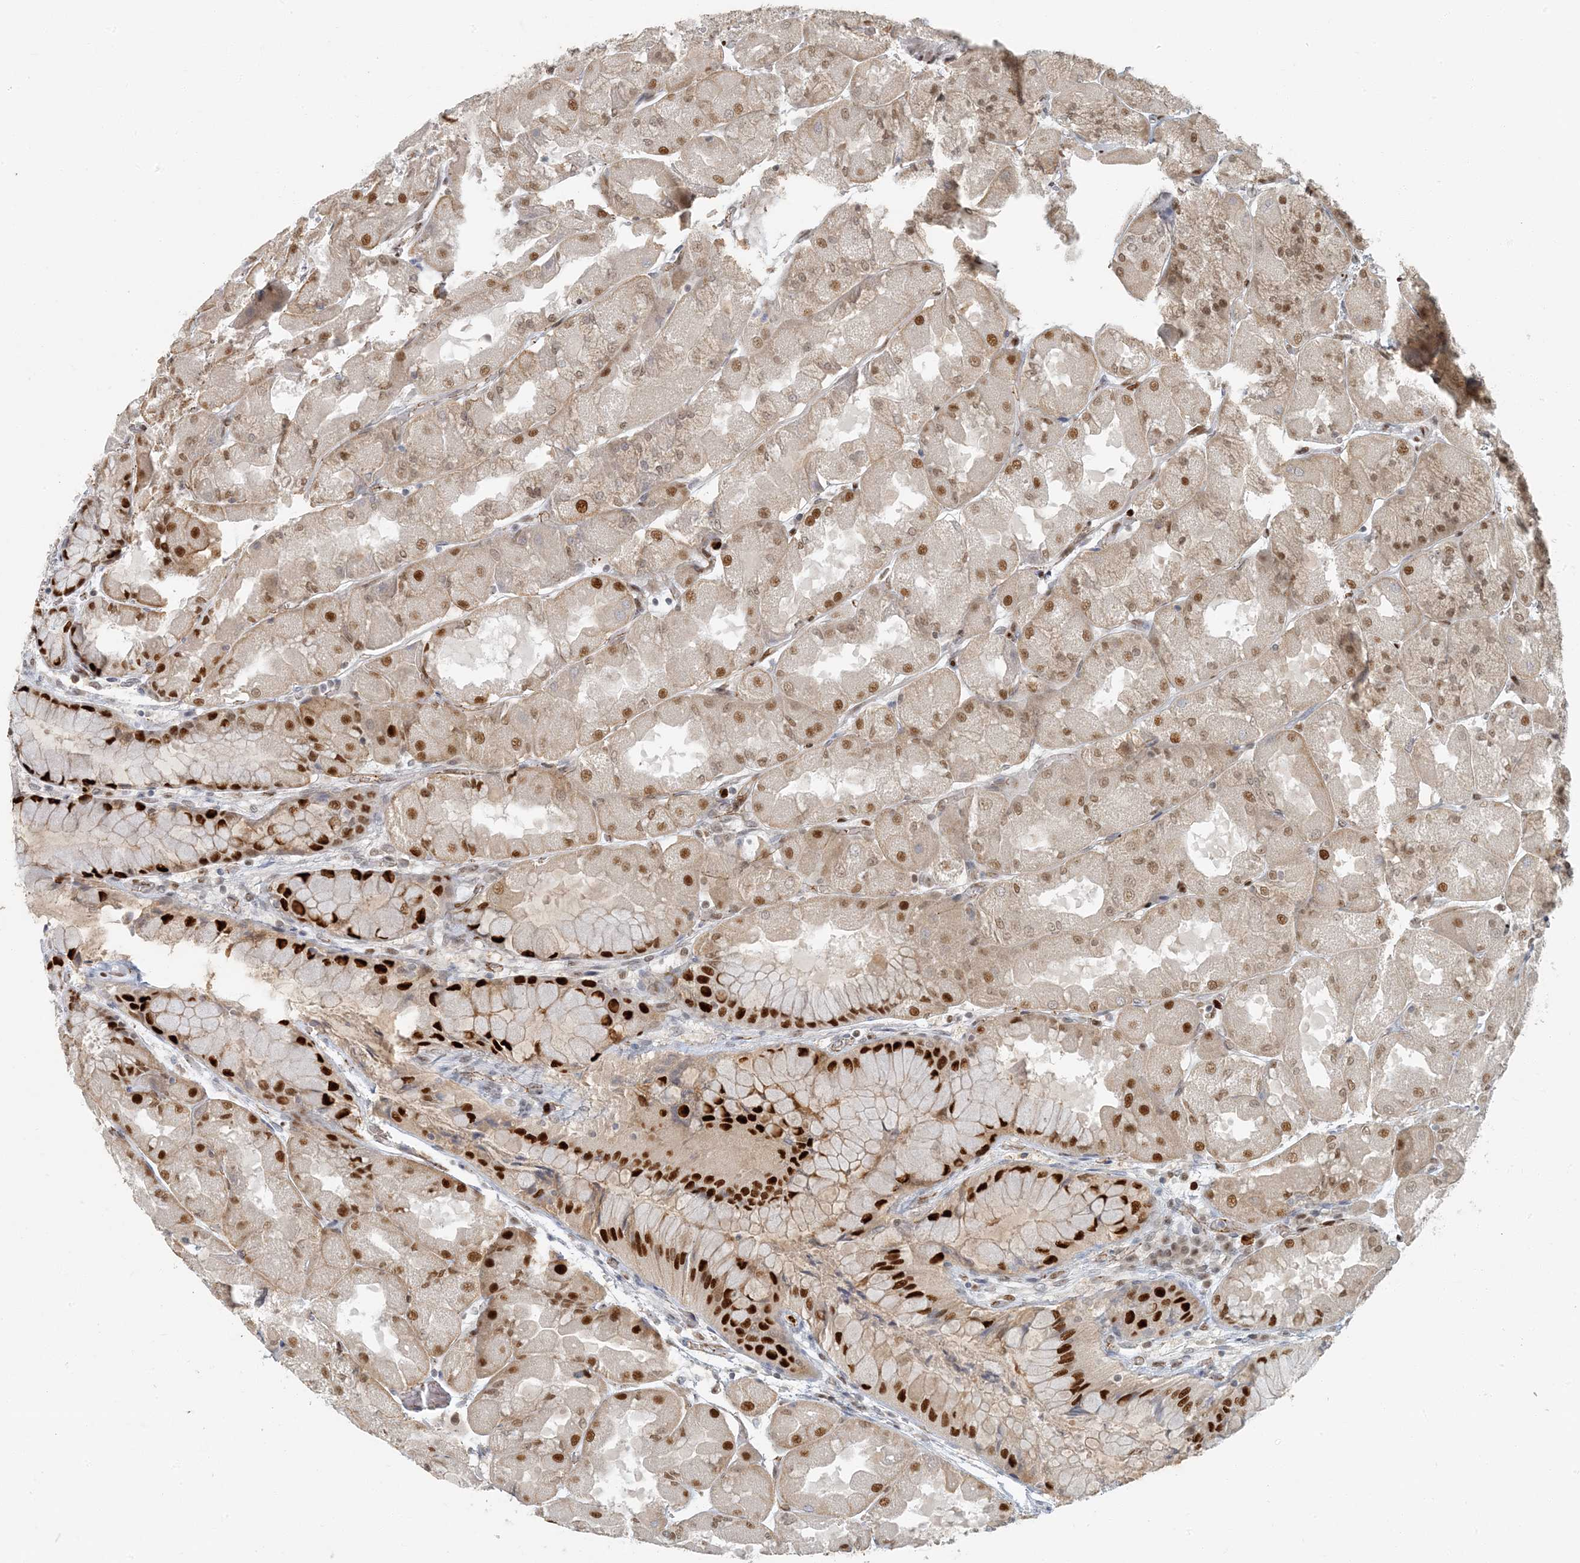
{"staining": {"intensity": "strong", "quantity": "25%-75%", "location": "nuclear"}, "tissue": "stomach", "cell_type": "Glandular cells", "image_type": "normal", "snomed": [{"axis": "morphology", "description": "Normal tissue, NOS"}, {"axis": "topography", "description": "Stomach"}], "caption": "High-power microscopy captured an immunohistochemistry (IHC) image of benign stomach, revealing strong nuclear positivity in approximately 25%-75% of glandular cells.", "gene": "AK9", "patient": {"sex": "female", "age": 61}}